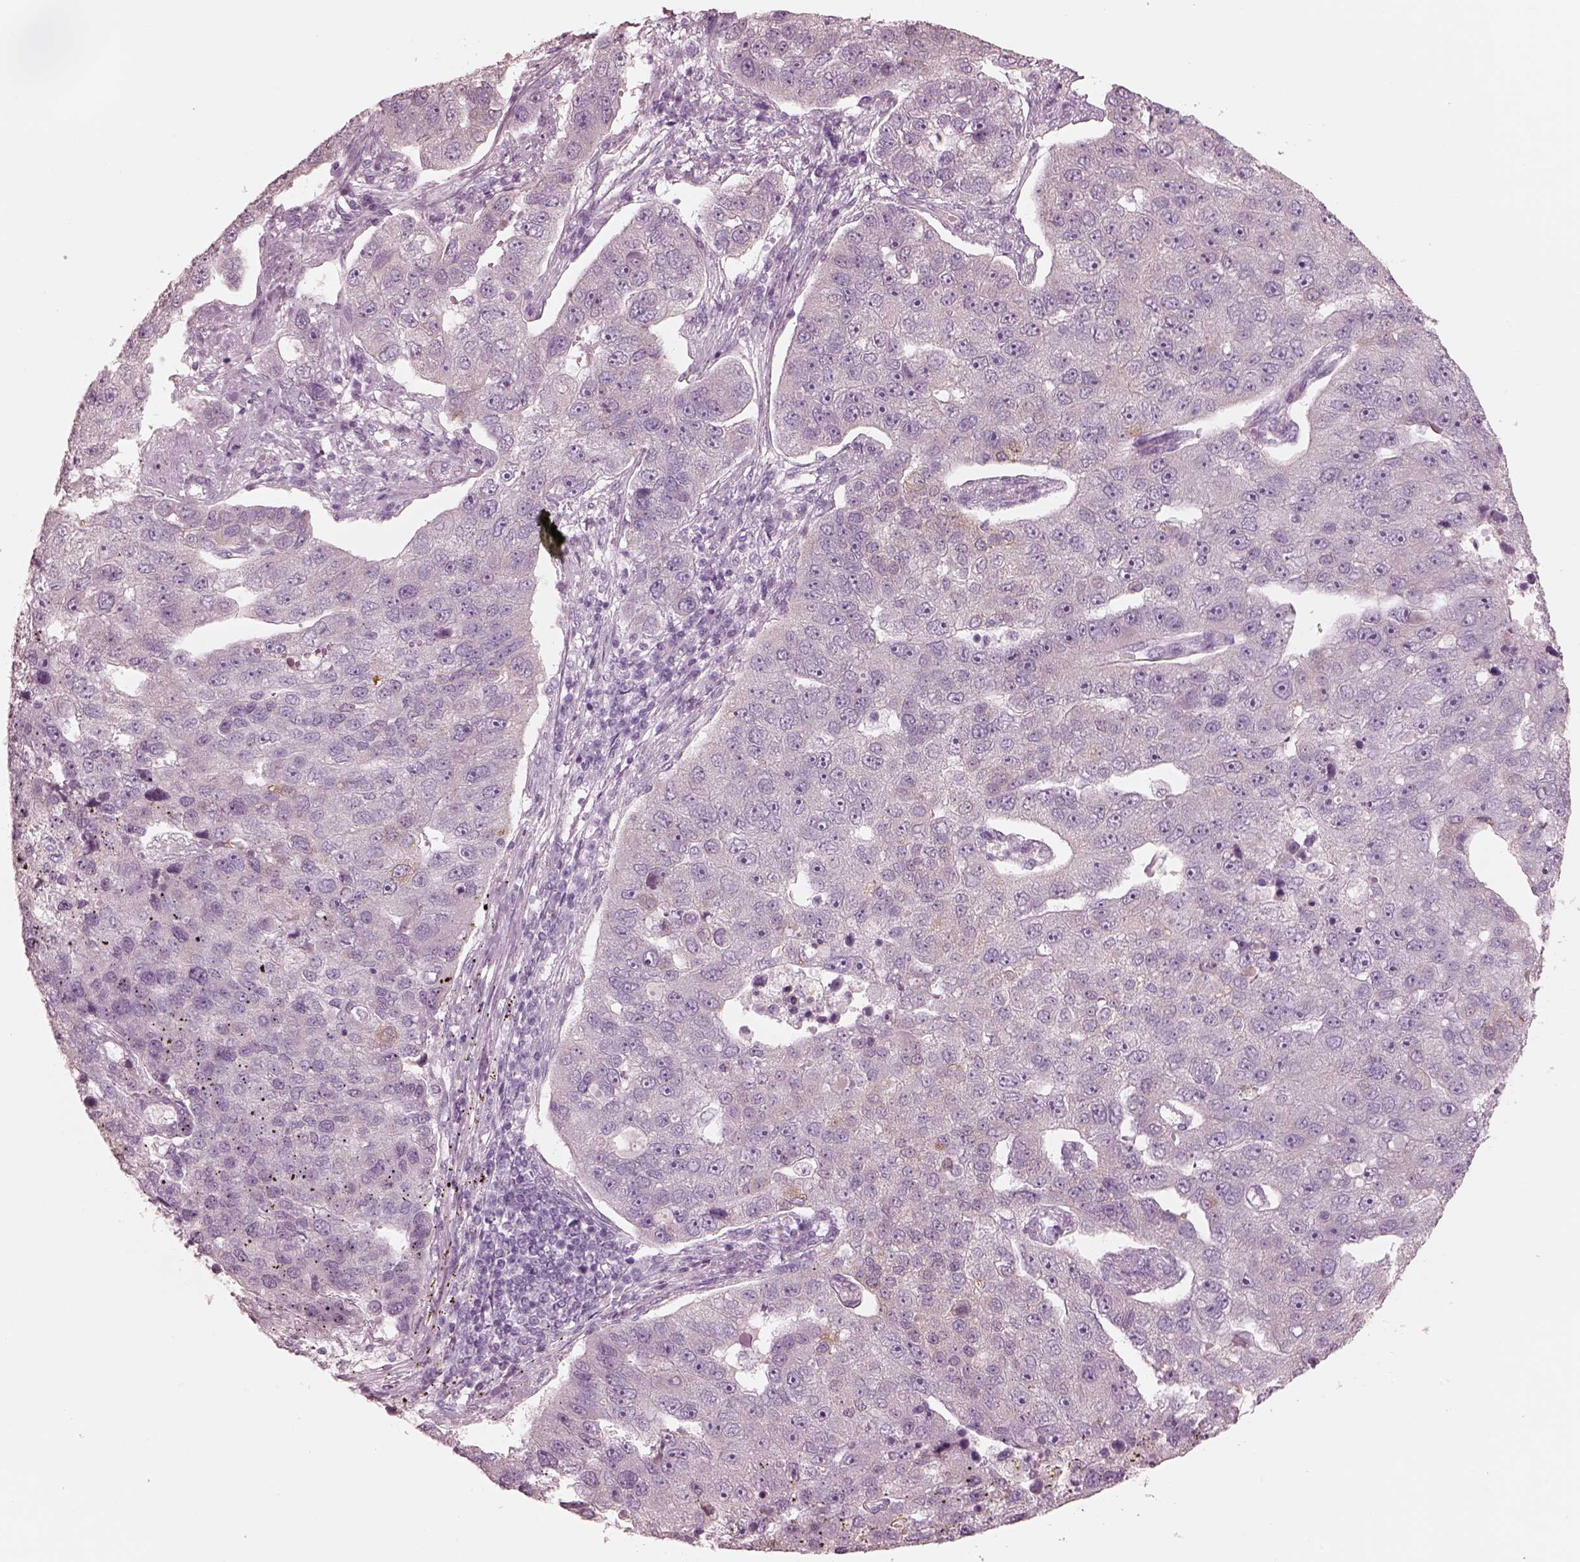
{"staining": {"intensity": "negative", "quantity": "none", "location": "none"}, "tissue": "pancreatic cancer", "cell_type": "Tumor cells", "image_type": "cancer", "snomed": [{"axis": "morphology", "description": "Adenocarcinoma, NOS"}, {"axis": "topography", "description": "Pancreas"}], "caption": "Pancreatic cancer (adenocarcinoma) was stained to show a protein in brown. There is no significant staining in tumor cells.", "gene": "PON3", "patient": {"sex": "female", "age": 61}}